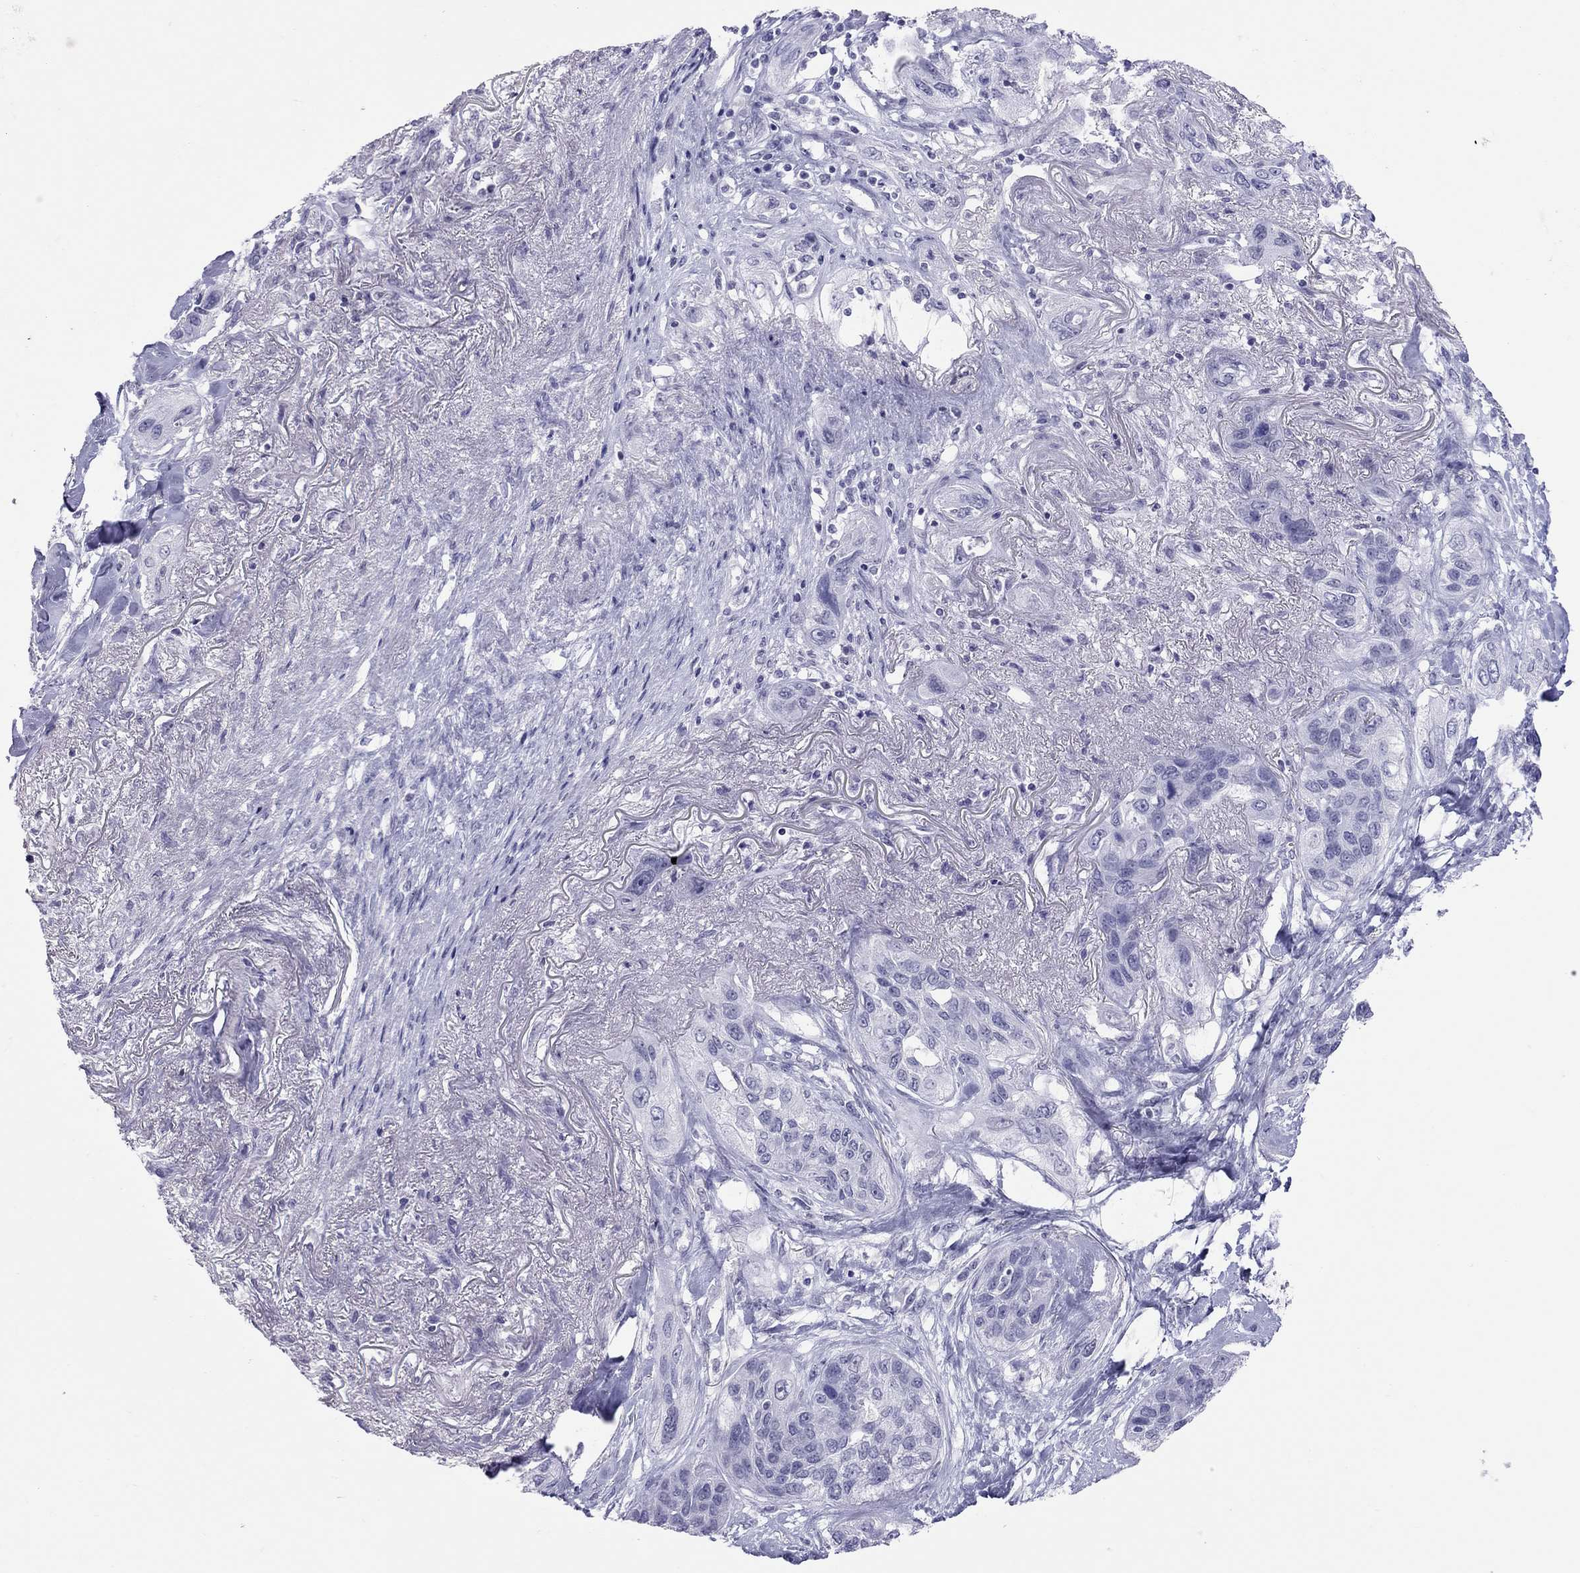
{"staining": {"intensity": "negative", "quantity": "none", "location": "none"}, "tissue": "lung cancer", "cell_type": "Tumor cells", "image_type": "cancer", "snomed": [{"axis": "morphology", "description": "Squamous cell carcinoma, NOS"}, {"axis": "topography", "description": "Lung"}], "caption": "High magnification brightfield microscopy of lung squamous cell carcinoma stained with DAB (brown) and counterstained with hematoxylin (blue): tumor cells show no significant positivity.", "gene": "JHY", "patient": {"sex": "female", "age": 70}}